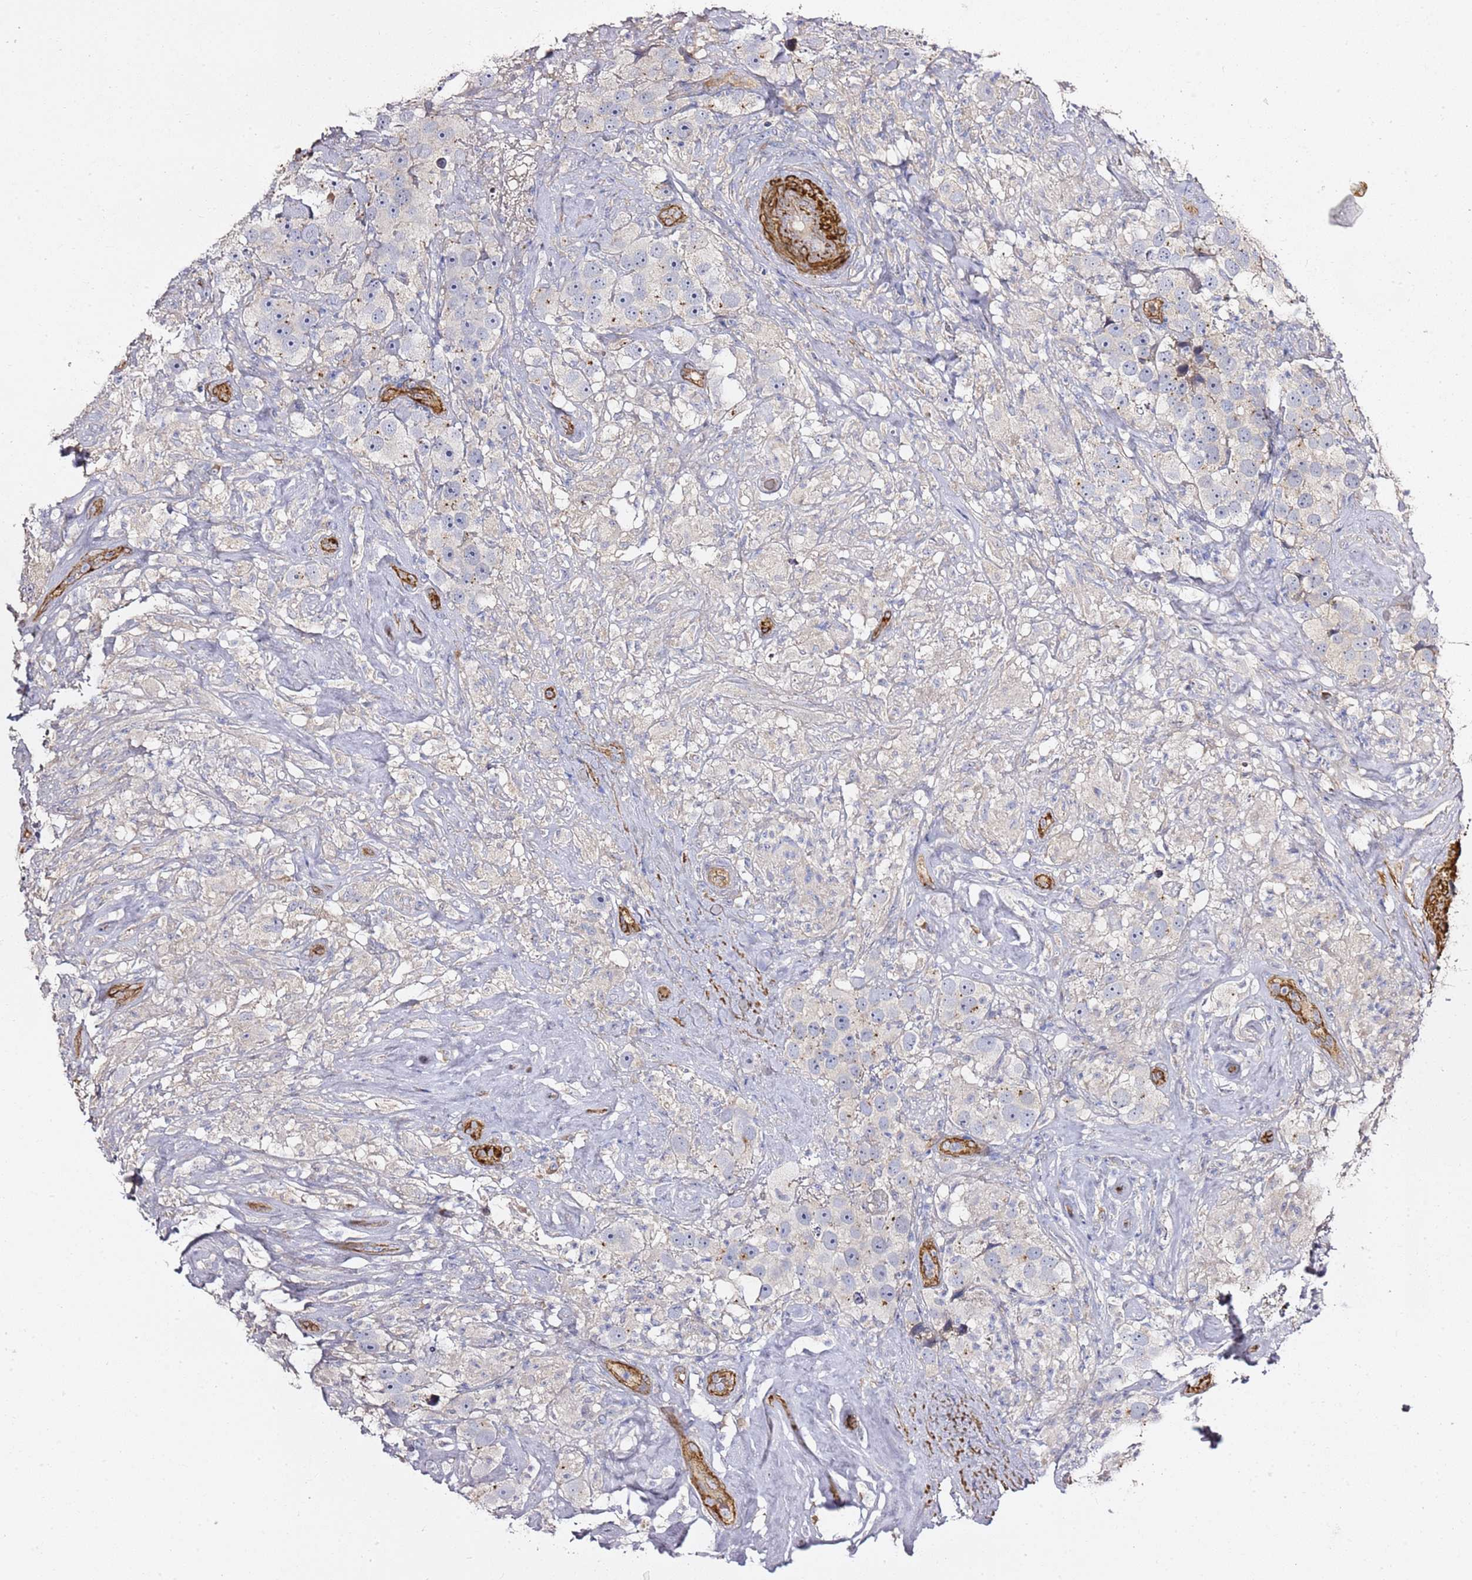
{"staining": {"intensity": "negative", "quantity": "none", "location": "none"}, "tissue": "testis cancer", "cell_type": "Tumor cells", "image_type": "cancer", "snomed": [{"axis": "morphology", "description": "Seminoma, NOS"}, {"axis": "topography", "description": "Testis"}], "caption": "Human testis cancer (seminoma) stained for a protein using IHC exhibits no staining in tumor cells.", "gene": "EPS8L1", "patient": {"sex": "male", "age": 49}}